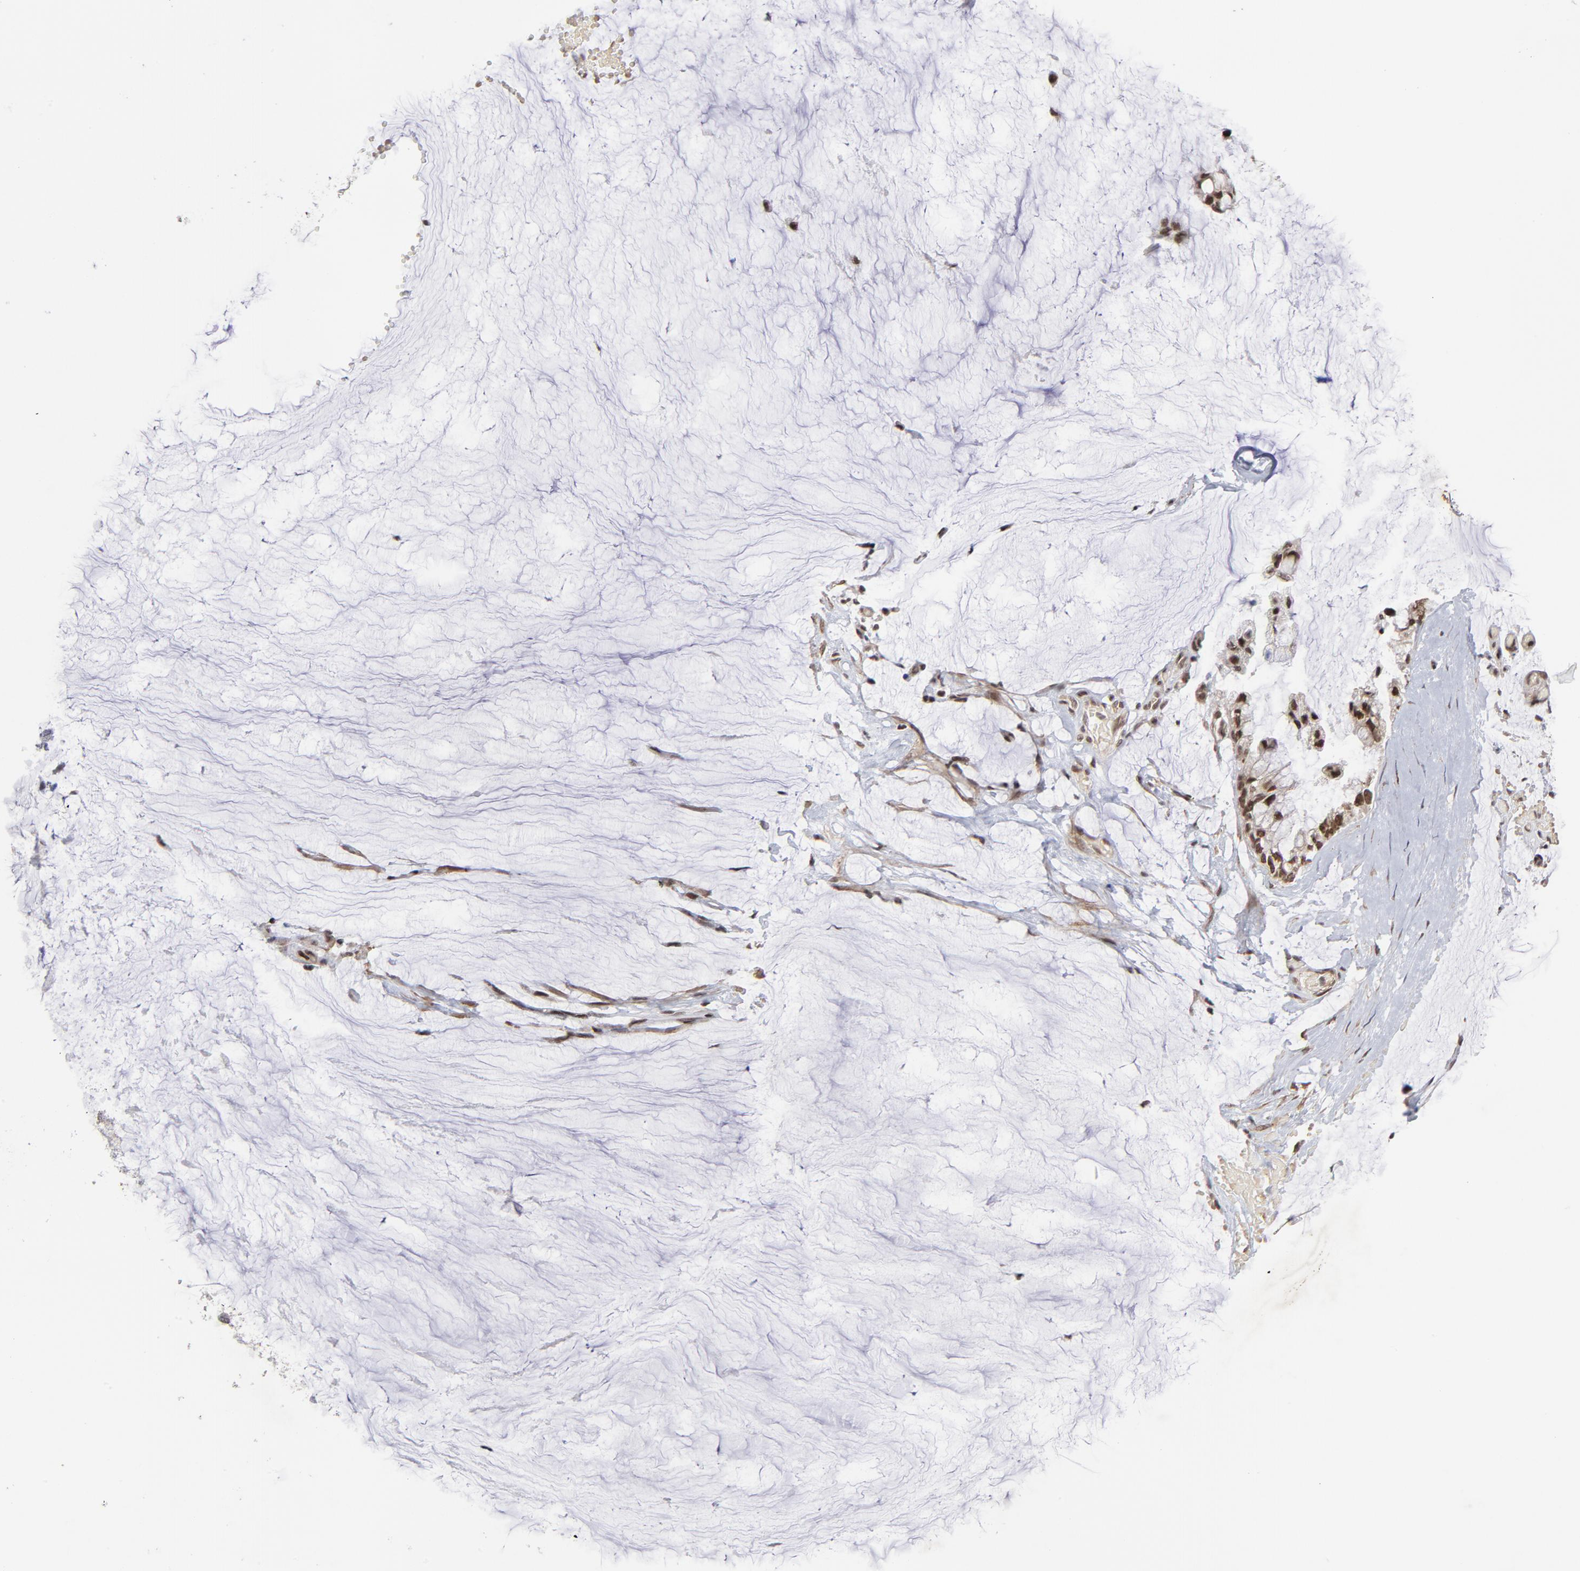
{"staining": {"intensity": "strong", "quantity": ">75%", "location": "nuclear"}, "tissue": "ovarian cancer", "cell_type": "Tumor cells", "image_type": "cancer", "snomed": [{"axis": "morphology", "description": "Cystadenocarcinoma, mucinous, NOS"}, {"axis": "topography", "description": "Ovary"}], "caption": "An immunohistochemistry histopathology image of tumor tissue is shown. Protein staining in brown highlights strong nuclear positivity in ovarian mucinous cystadenocarcinoma within tumor cells. The staining was performed using DAB to visualize the protein expression in brown, while the nuclei were stained in blue with hematoxylin (Magnification: 20x).", "gene": "CTCF", "patient": {"sex": "female", "age": 39}}